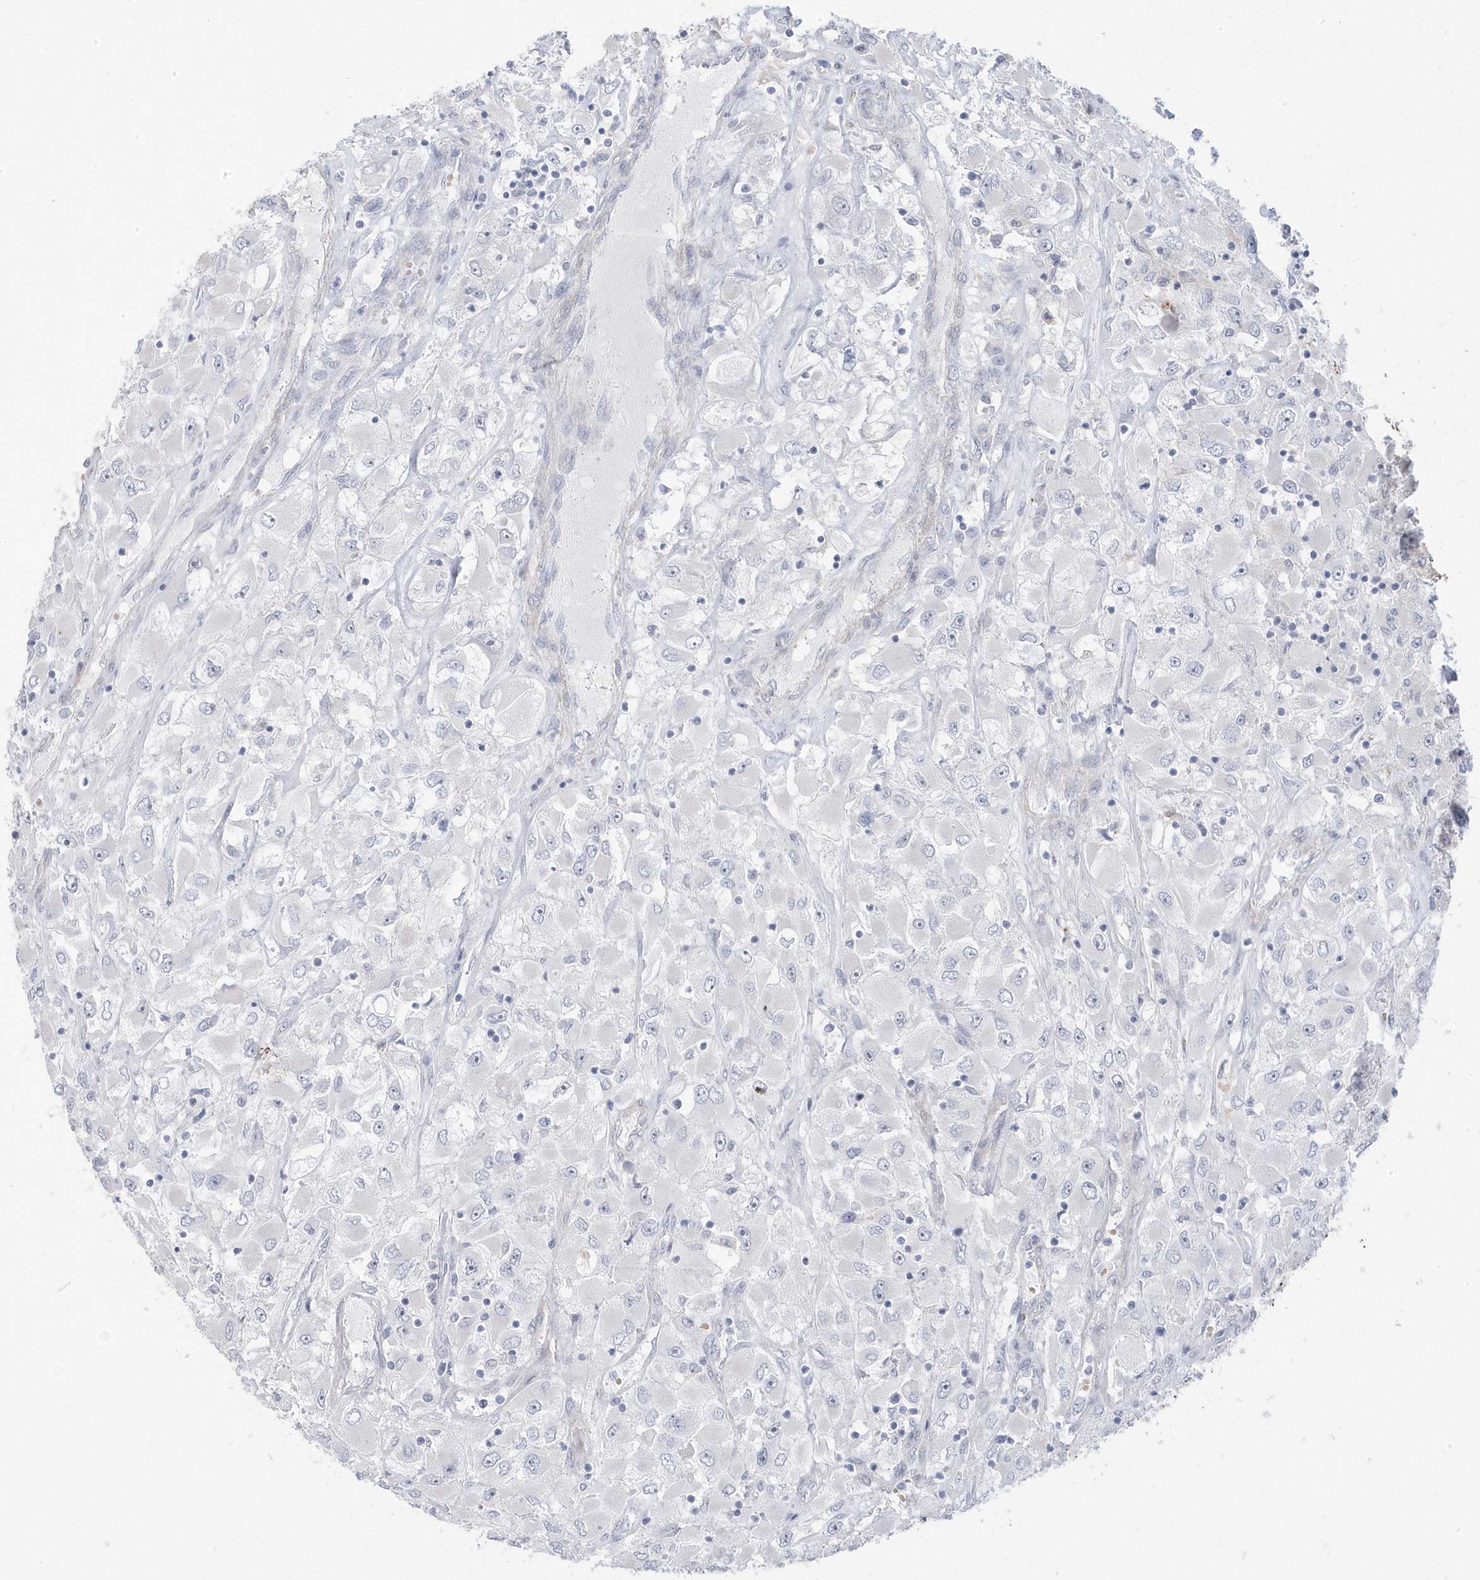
{"staining": {"intensity": "negative", "quantity": "none", "location": "none"}, "tissue": "renal cancer", "cell_type": "Tumor cells", "image_type": "cancer", "snomed": [{"axis": "morphology", "description": "Adenocarcinoma, NOS"}, {"axis": "topography", "description": "Kidney"}], "caption": "This is an immunohistochemistry image of renal adenocarcinoma. There is no staining in tumor cells.", "gene": "GTPBP6", "patient": {"sex": "female", "age": 52}}